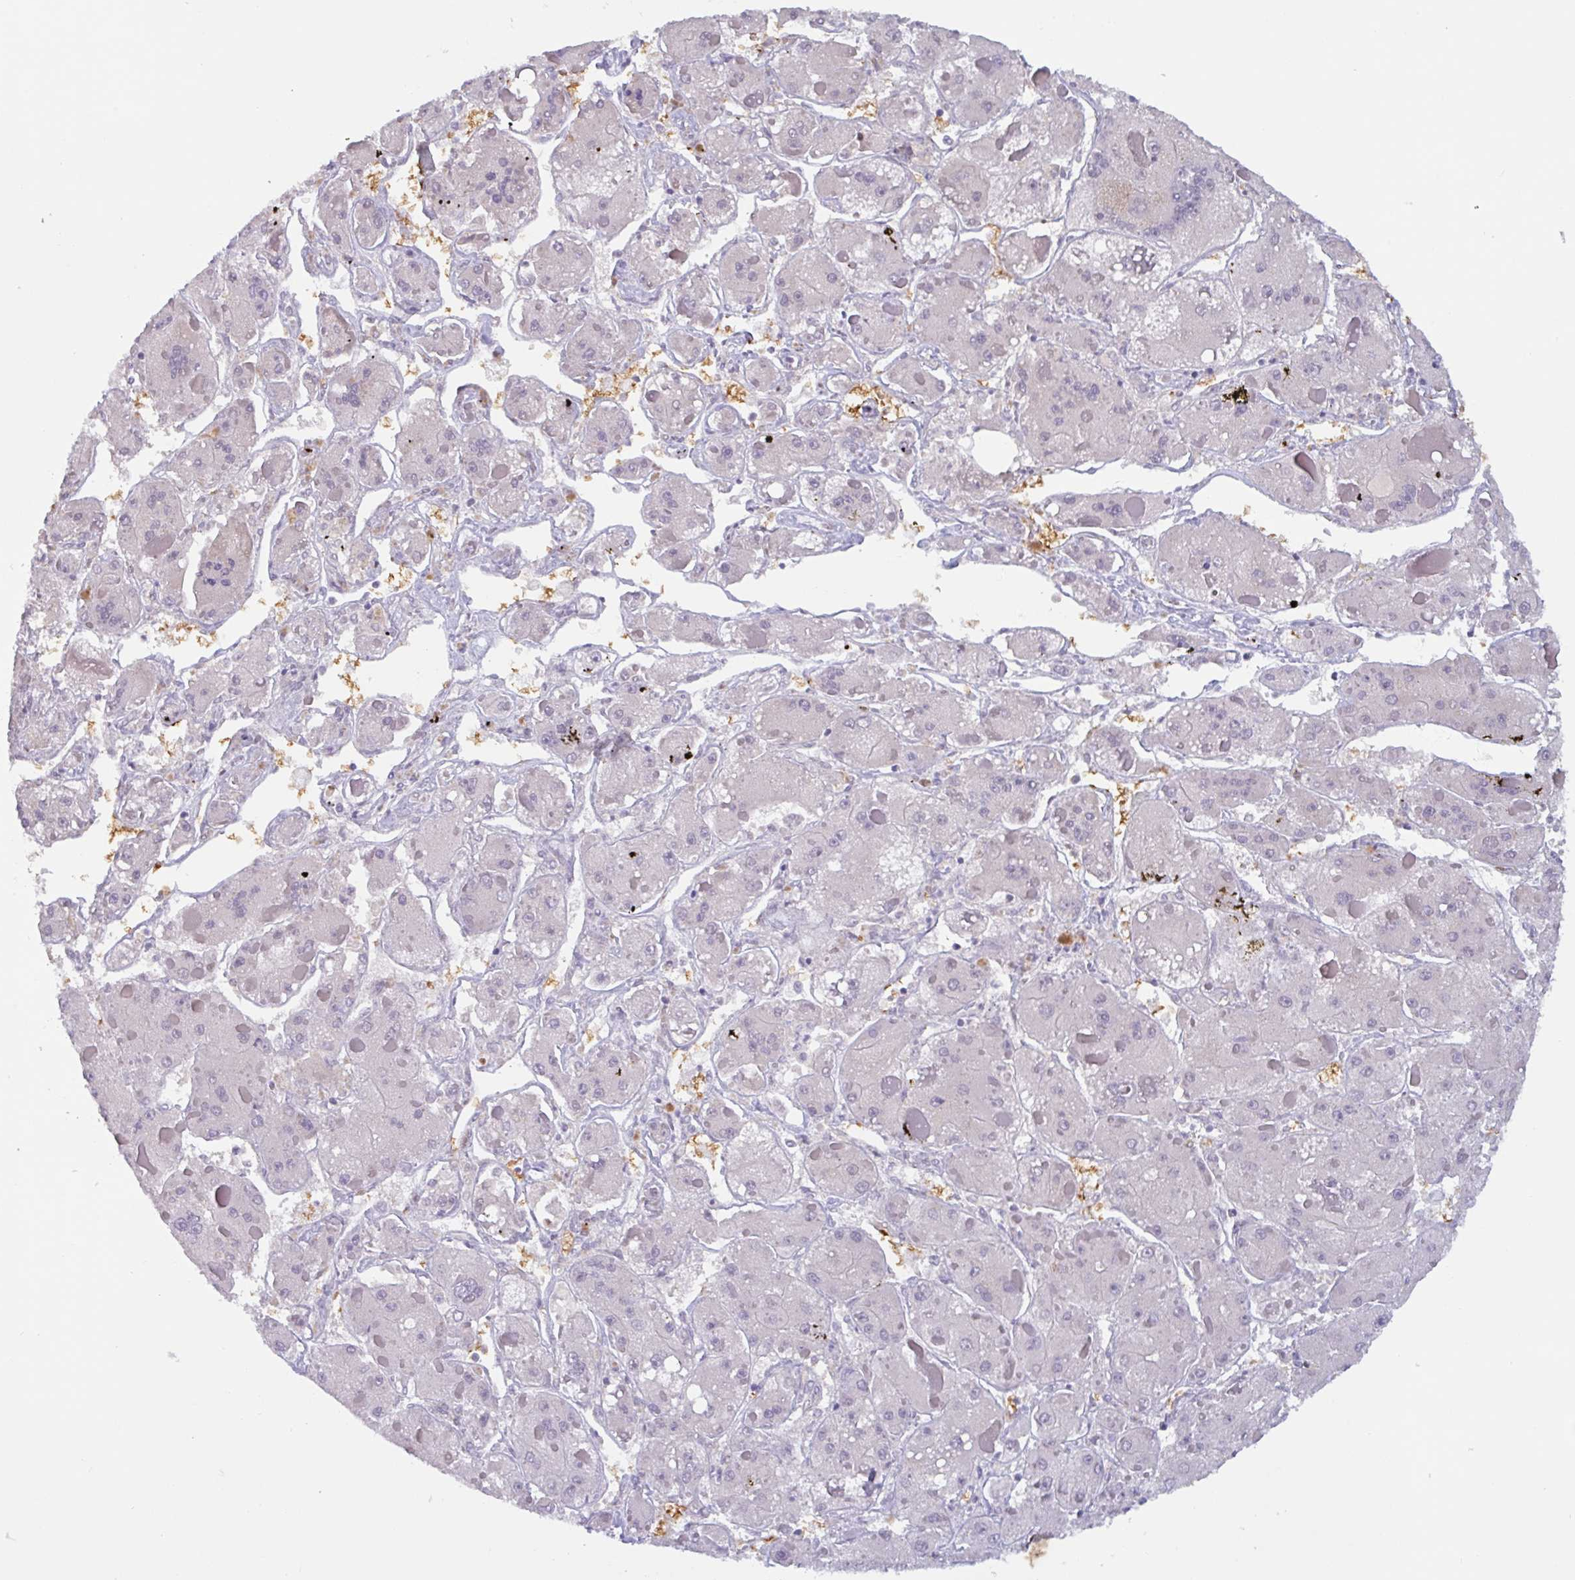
{"staining": {"intensity": "negative", "quantity": "none", "location": "none"}, "tissue": "liver cancer", "cell_type": "Tumor cells", "image_type": "cancer", "snomed": [{"axis": "morphology", "description": "Carcinoma, Hepatocellular, NOS"}, {"axis": "topography", "description": "Liver"}], "caption": "Tumor cells show no significant protein staining in liver cancer (hepatocellular carcinoma). The staining is performed using DAB (3,3'-diaminobenzidine) brown chromogen with nuclei counter-stained in using hematoxylin.", "gene": "RHAG", "patient": {"sex": "female", "age": 73}}